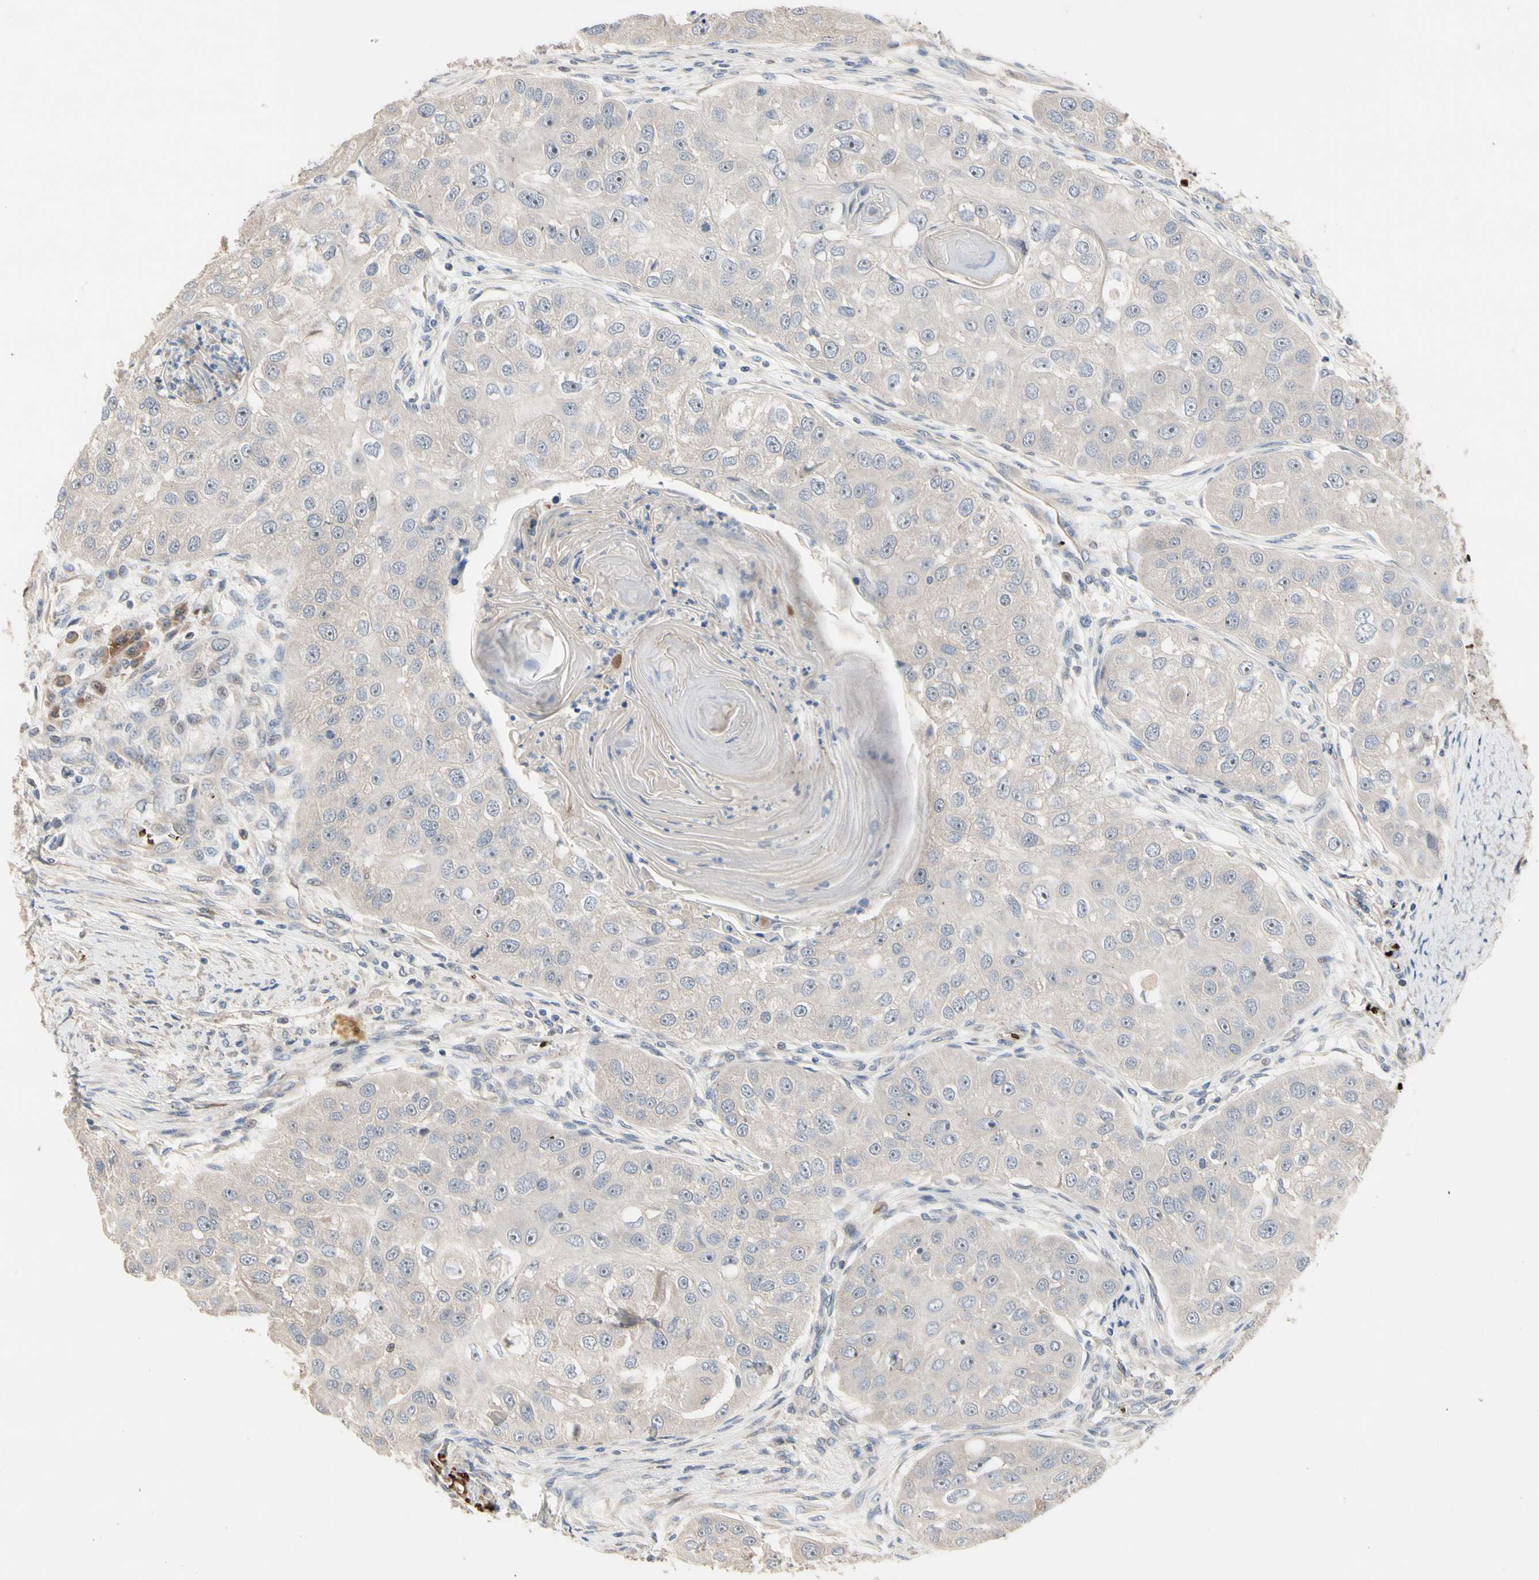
{"staining": {"intensity": "negative", "quantity": "none", "location": "none"}, "tissue": "head and neck cancer", "cell_type": "Tumor cells", "image_type": "cancer", "snomed": [{"axis": "morphology", "description": "Normal tissue, NOS"}, {"axis": "morphology", "description": "Squamous cell carcinoma, NOS"}, {"axis": "topography", "description": "Skeletal muscle"}, {"axis": "topography", "description": "Head-Neck"}], "caption": "Tumor cells are negative for protein expression in human head and neck squamous cell carcinoma. (Brightfield microscopy of DAB (3,3'-diaminobenzidine) immunohistochemistry at high magnification).", "gene": "HMGCR", "patient": {"sex": "male", "age": 51}}